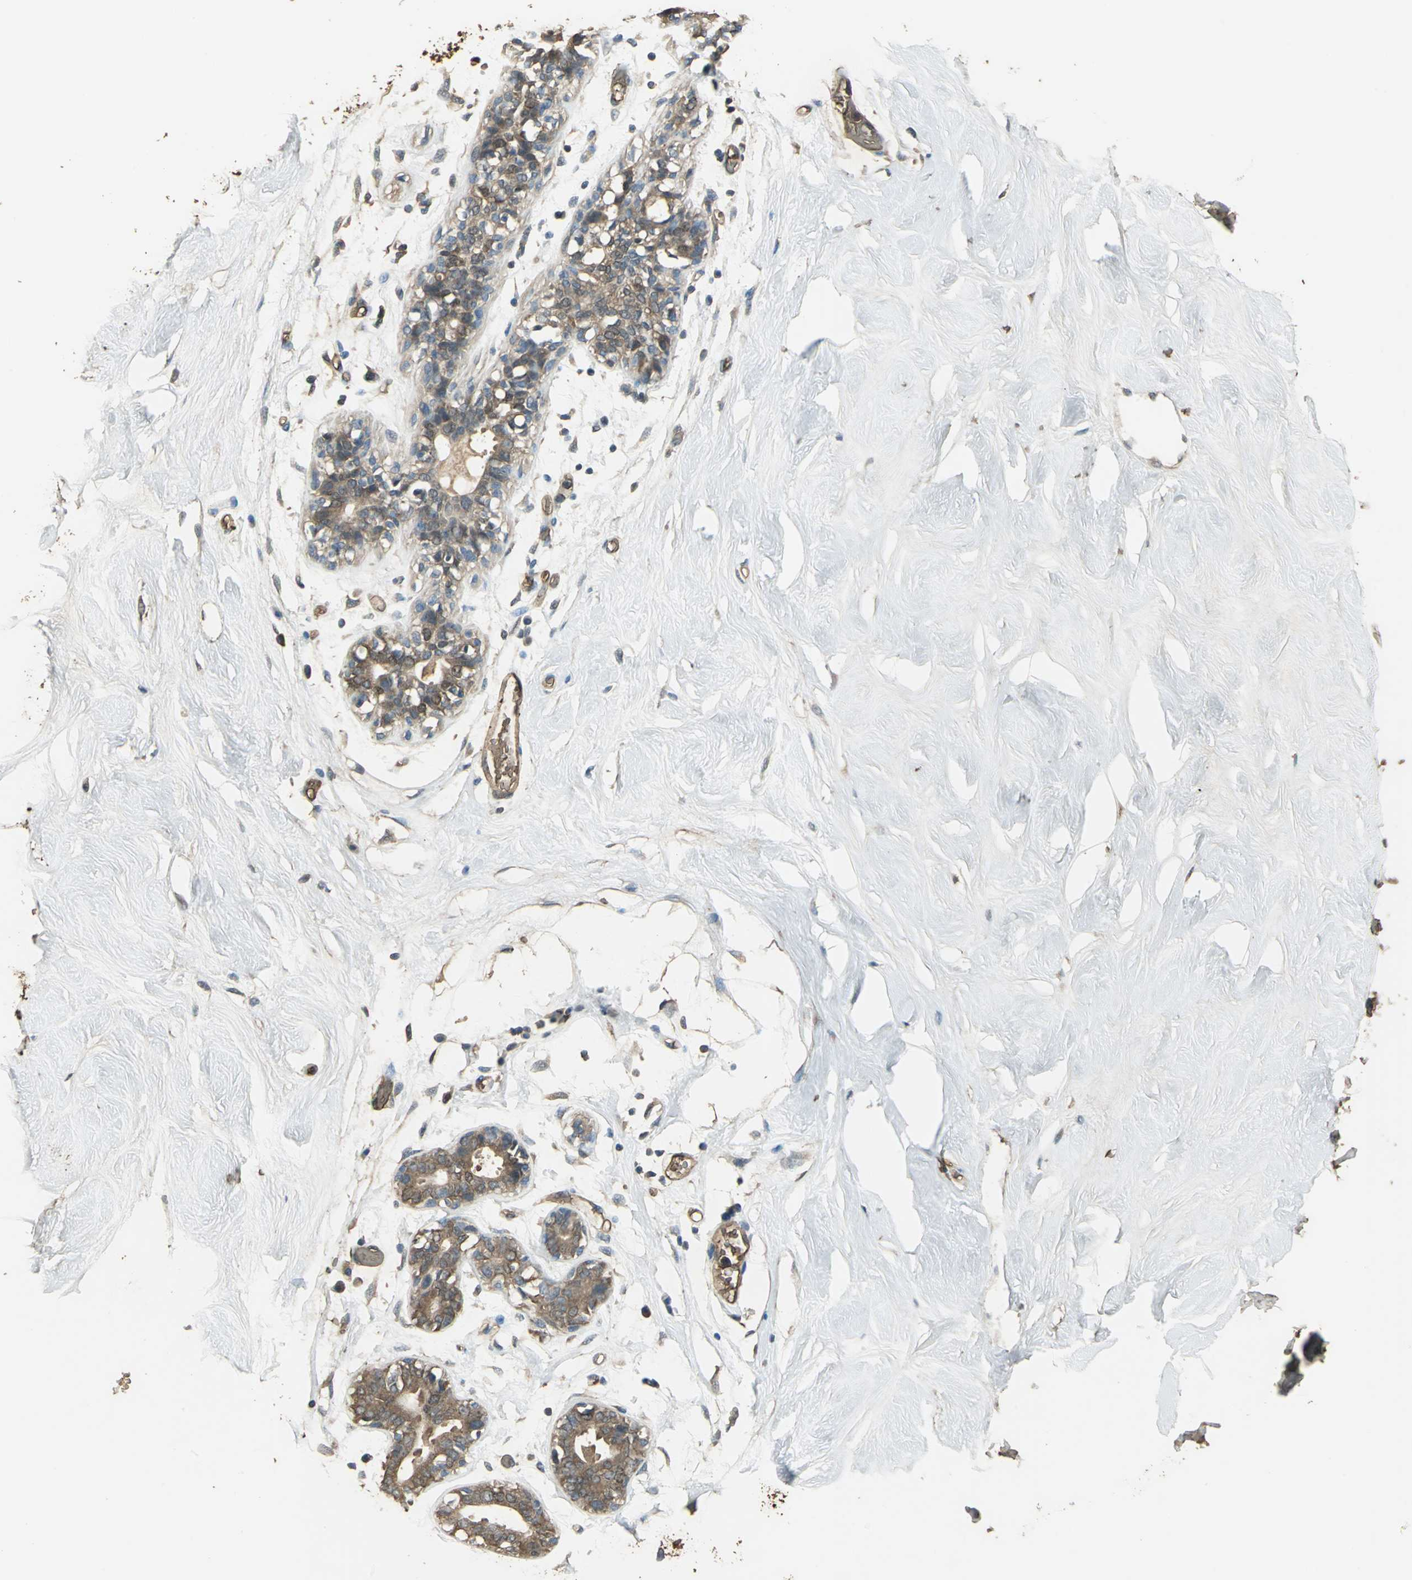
{"staining": {"intensity": "strong", "quantity": "25%-75%", "location": "cytoplasmic/membranous"}, "tissue": "breast", "cell_type": "Adipocytes", "image_type": "normal", "snomed": [{"axis": "morphology", "description": "Normal tissue, NOS"}, {"axis": "topography", "description": "Breast"}, {"axis": "topography", "description": "Soft tissue"}], "caption": "Brown immunohistochemical staining in benign breast displays strong cytoplasmic/membranous staining in about 25%-75% of adipocytes.", "gene": "DDAH1", "patient": {"sex": "female", "age": 25}}